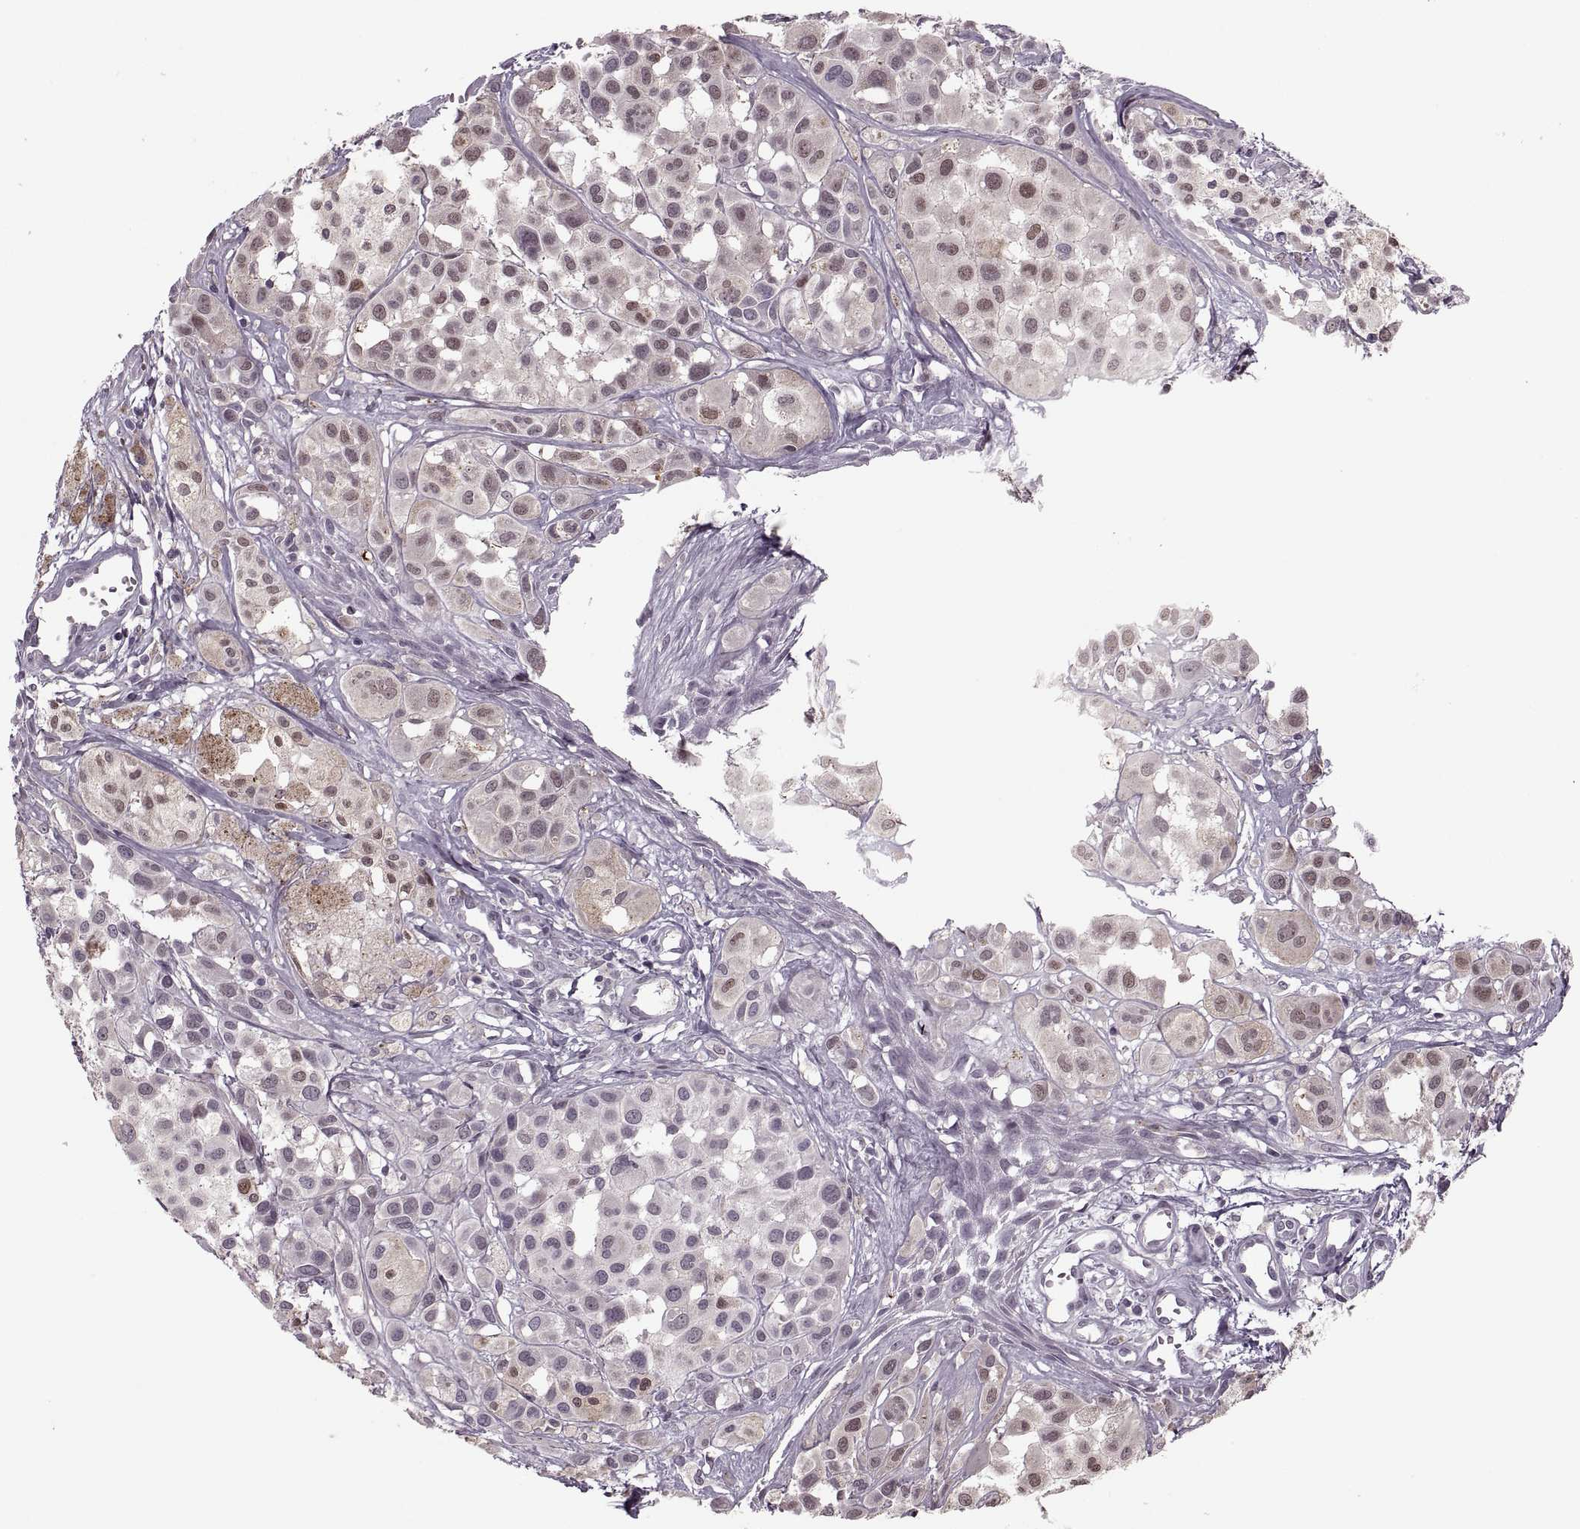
{"staining": {"intensity": "negative", "quantity": "none", "location": "none"}, "tissue": "melanoma", "cell_type": "Tumor cells", "image_type": "cancer", "snomed": [{"axis": "morphology", "description": "Malignant melanoma, NOS"}, {"axis": "topography", "description": "Skin"}], "caption": "Human melanoma stained for a protein using immunohistochemistry shows no expression in tumor cells.", "gene": "PAGE5", "patient": {"sex": "male", "age": 77}}